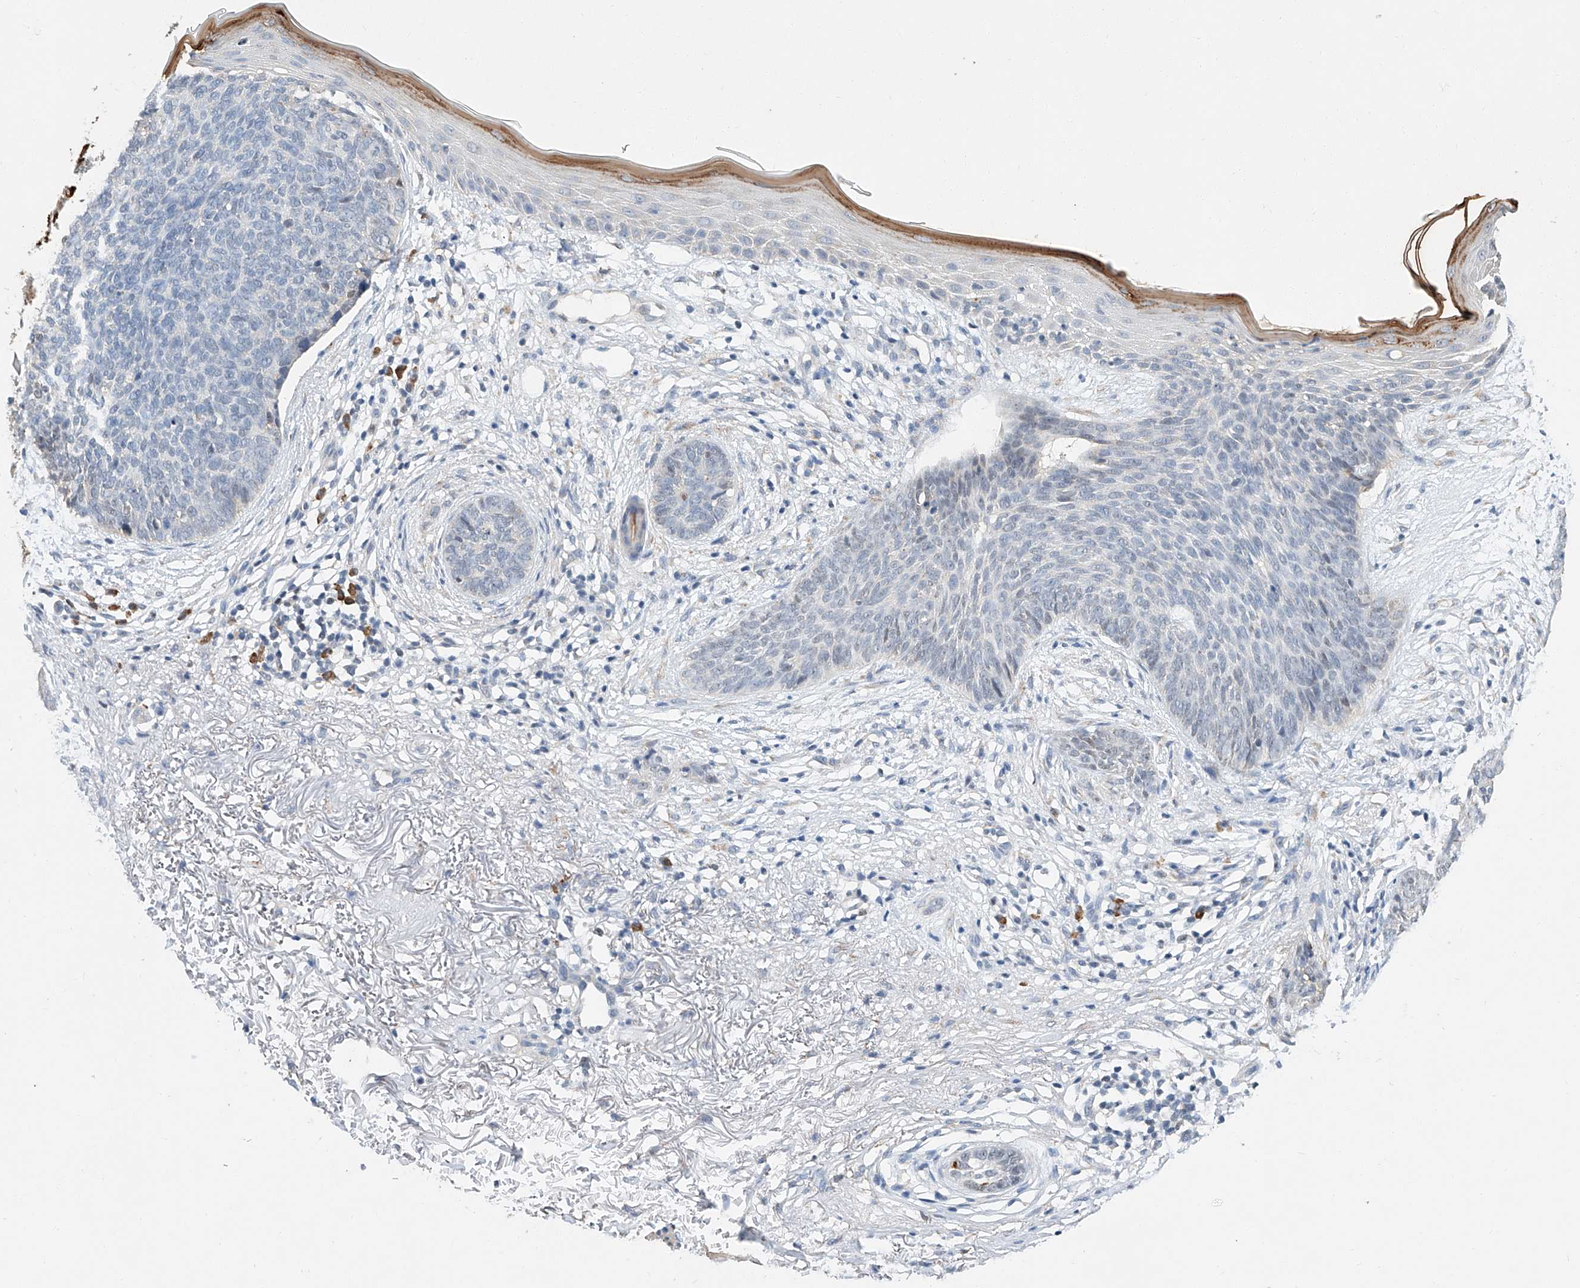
{"staining": {"intensity": "negative", "quantity": "none", "location": "none"}, "tissue": "skin cancer", "cell_type": "Tumor cells", "image_type": "cancer", "snomed": [{"axis": "morphology", "description": "Basal cell carcinoma"}, {"axis": "topography", "description": "Skin"}], "caption": "Protein analysis of skin cancer displays no significant positivity in tumor cells.", "gene": "CTDP1", "patient": {"sex": "female", "age": 70}}